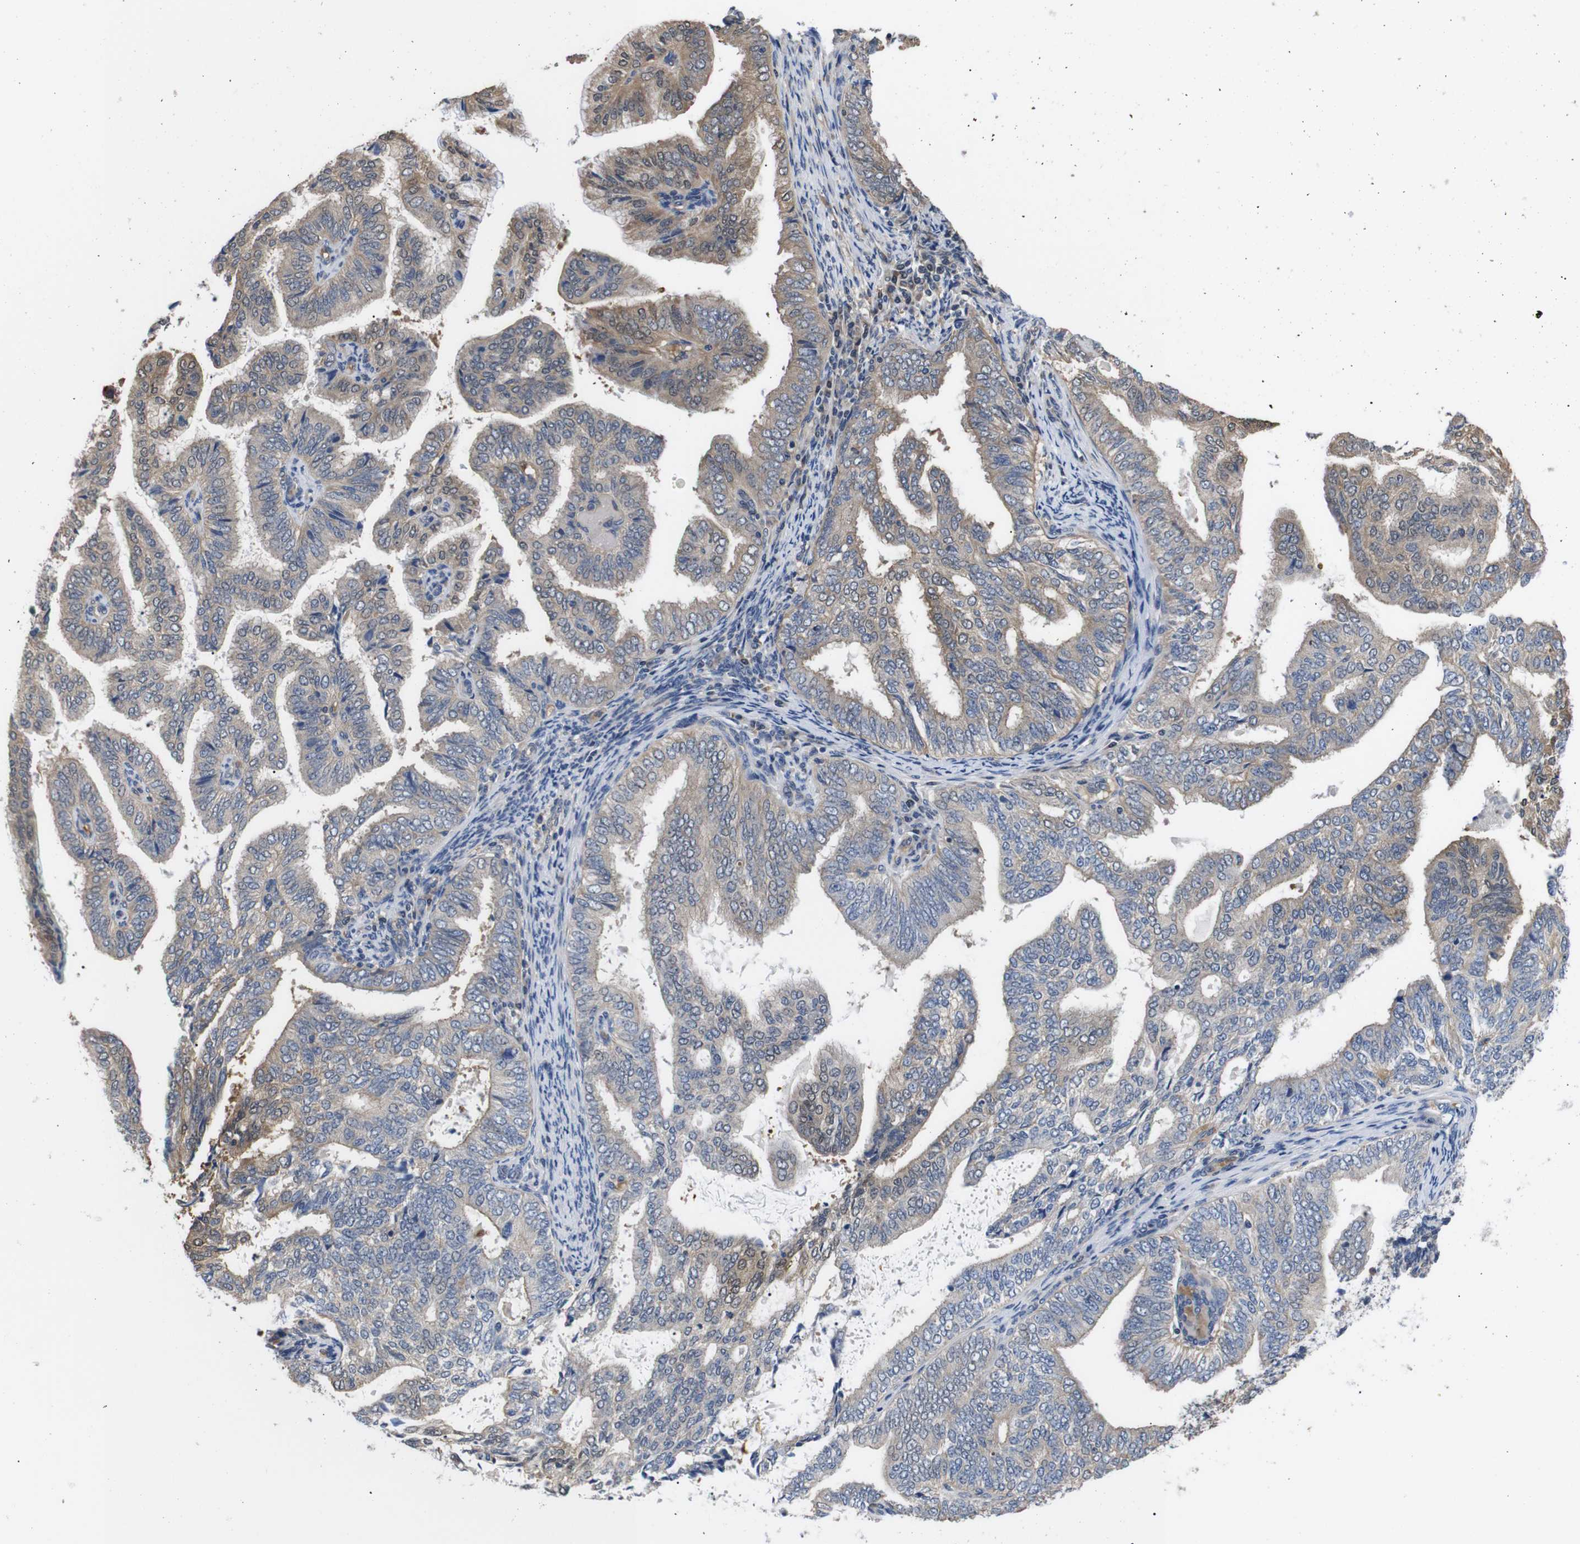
{"staining": {"intensity": "weak", "quantity": ">75%", "location": "cytoplasmic/membranous"}, "tissue": "endometrial cancer", "cell_type": "Tumor cells", "image_type": "cancer", "snomed": [{"axis": "morphology", "description": "Adenocarcinoma, NOS"}, {"axis": "topography", "description": "Endometrium"}], "caption": "IHC staining of endometrial cancer (adenocarcinoma), which demonstrates low levels of weak cytoplasmic/membranous staining in approximately >75% of tumor cells indicating weak cytoplasmic/membranous protein staining. The staining was performed using DAB (3,3'-diaminobenzidine) (brown) for protein detection and nuclei were counterstained in hematoxylin (blue).", "gene": "DDR1", "patient": {"sex": "female", "age": 58}}